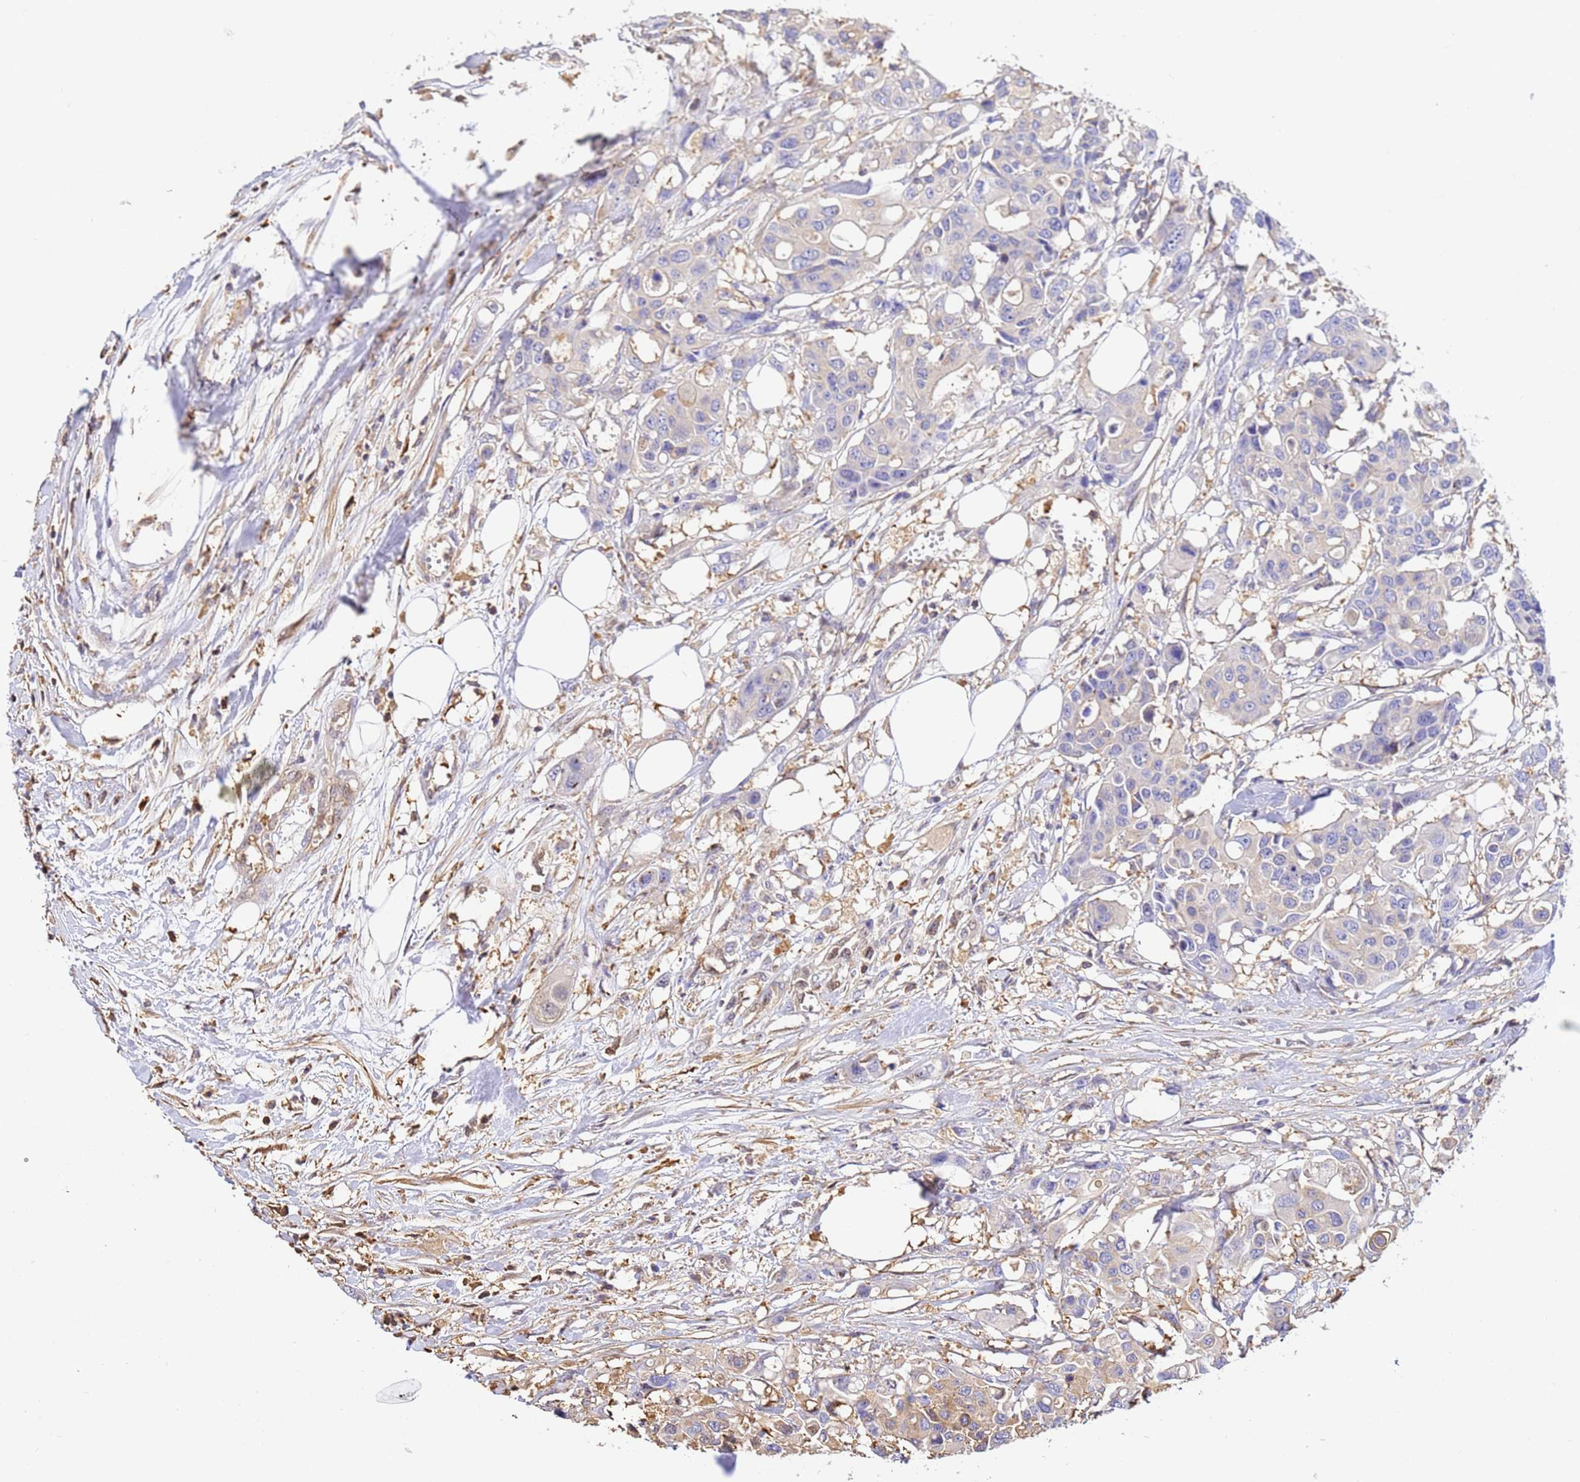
{"staining": {"intensity": "negative", "quantity": "none", "location": "none"}, "tissue": "colorectal cancer", "cell_type": "Tumor cells", "image_type": "cancer", "snomed": [{"axis": "morphology", "description": "Adenocarcinoma, NOS"}, {"axis": "topography", "description": "Colon"}], "caption": "The image displays no significant positivity in tumor cells of colorectal cancer (adenocarcinoma).", "gene": "WDR64", "patient": {"sex": "male", "age": 77}}